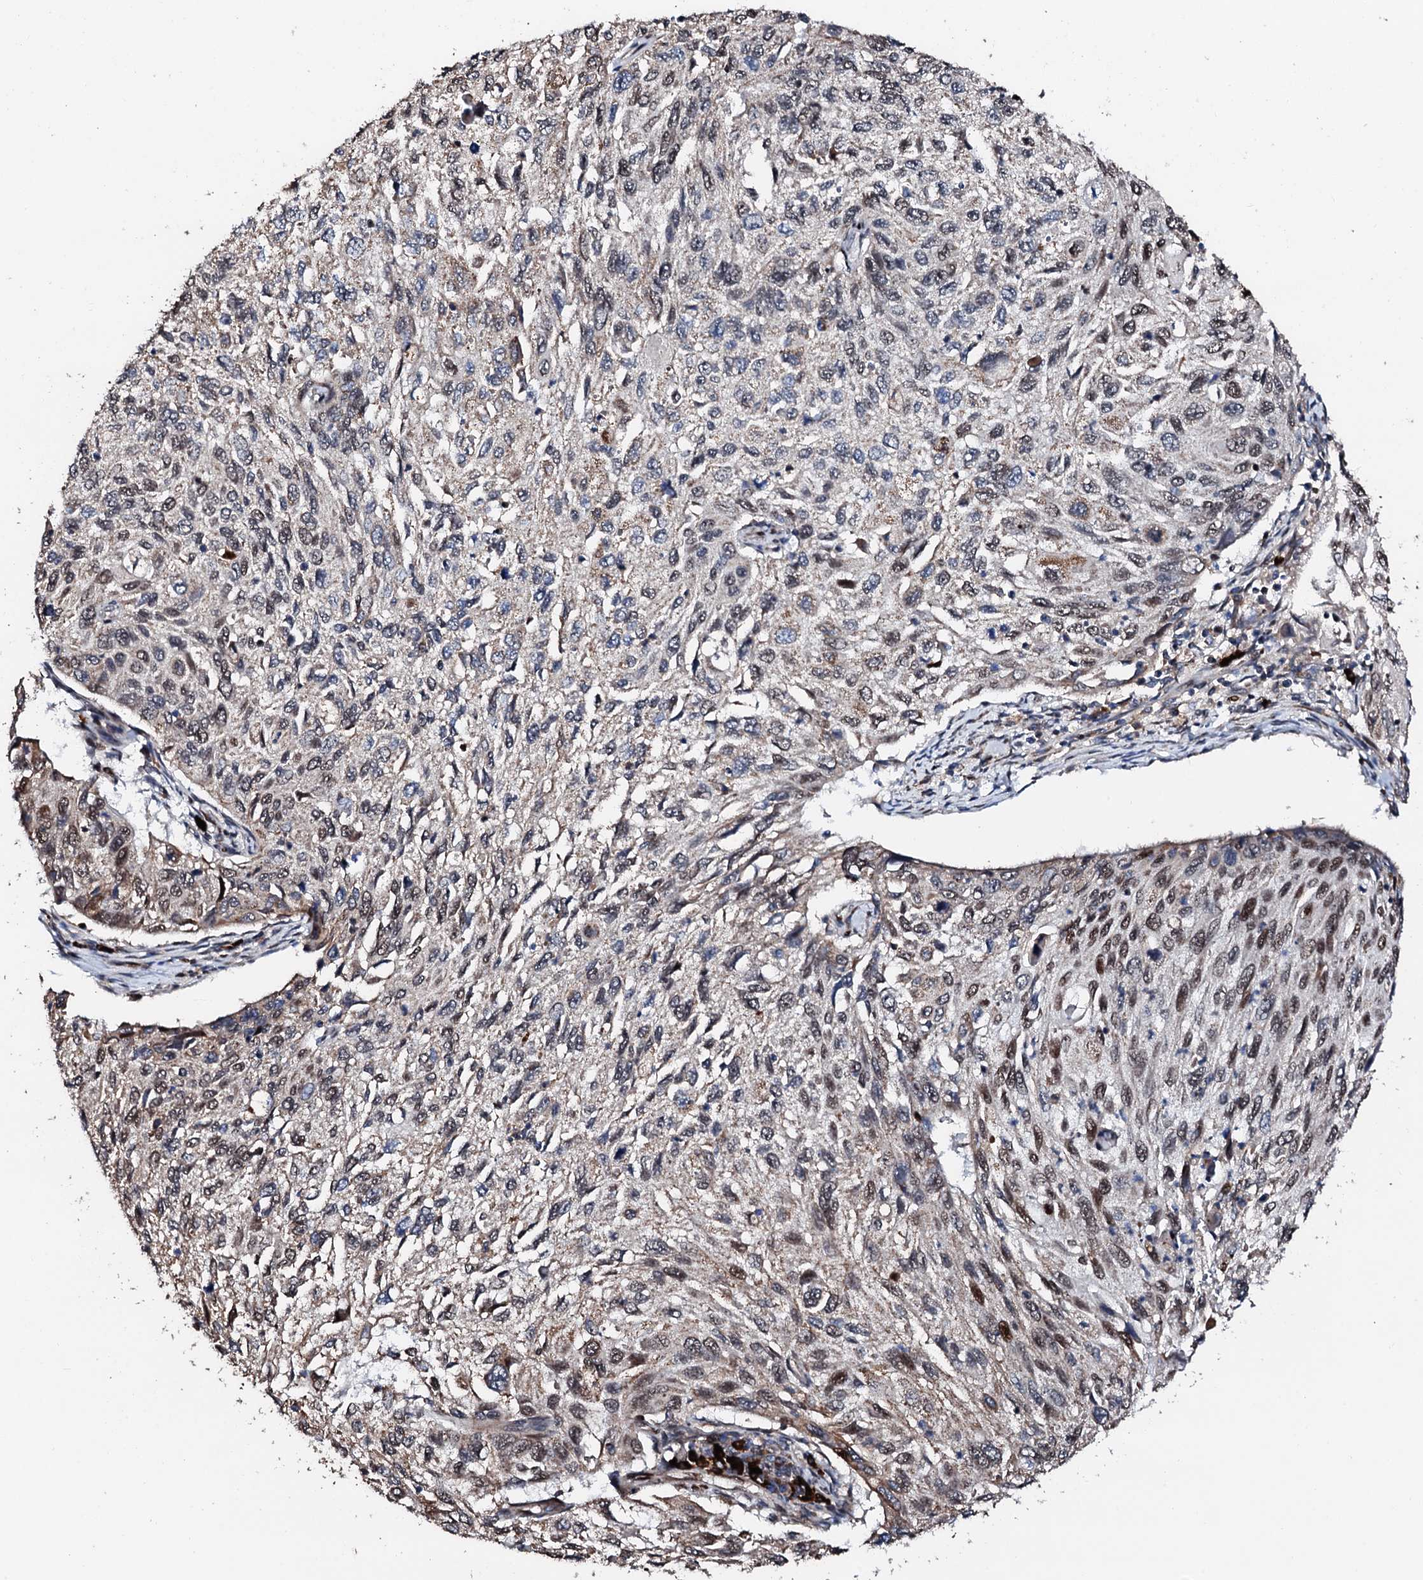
{"staining": {"intensity": "moderate", "quantity": "<25%", "location": "nuclear"}, "tissue": "cervical cancer", "cell_type": "Tumor cells", "image_type": "cancer", "snomed": [{"axis": "morphology", "description": "Squamous cell carcinoma, NOS"}, {"axis": "topography", "description": "Cervix"}], "caption": "Immunohistochemical staining of squamous cell carcinoma (cervical) exhibits low levels of moderate nuclear protein expression in approximately <25% of tumor cells.", "gene": "KIF18A", "patient": {"sex": "female", "age": 70}}